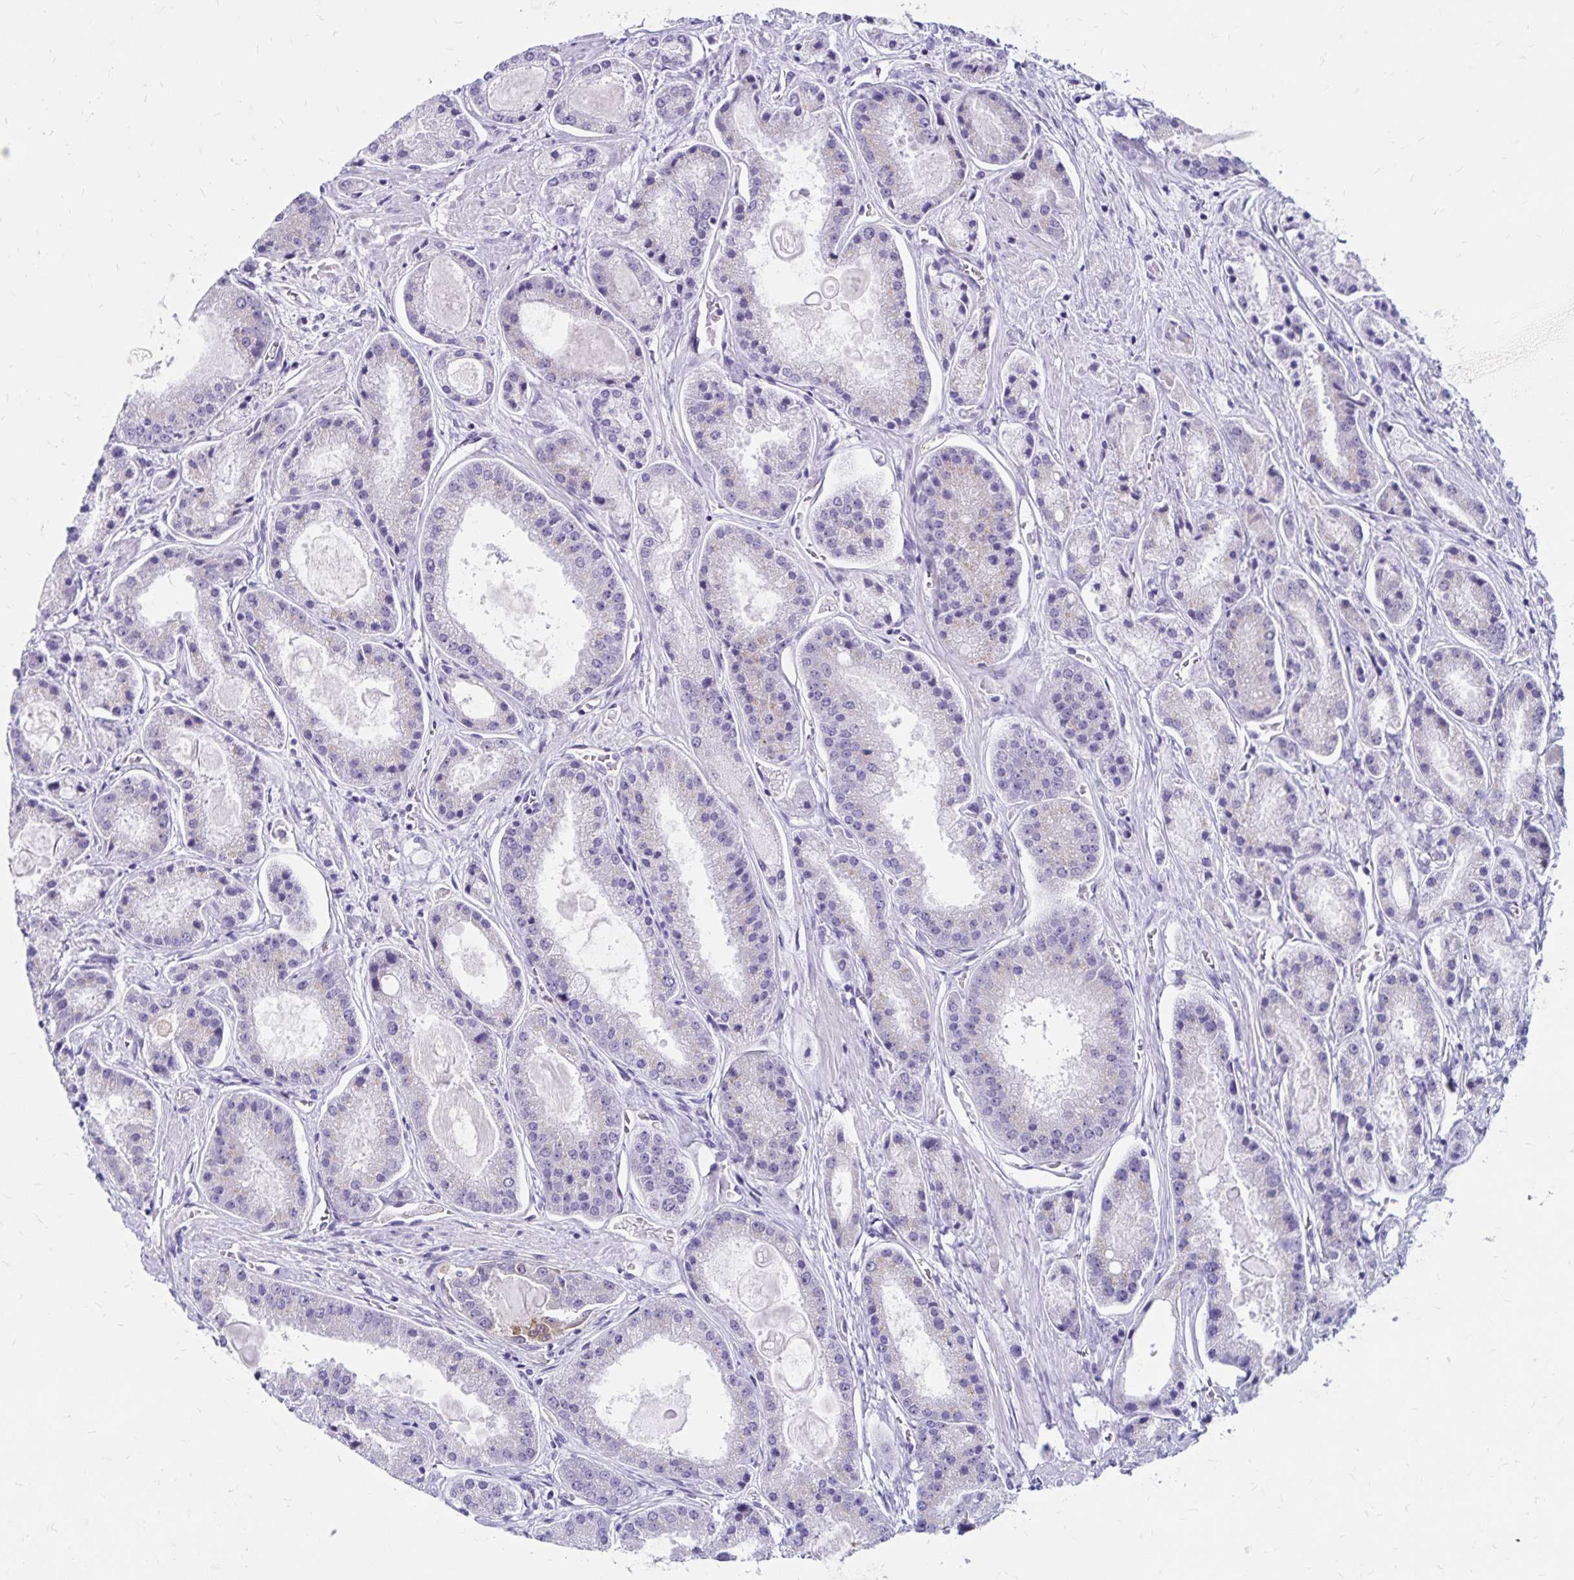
{"staining": {"intensity": "negative", "quantity": "none", "location": "none"}, "tissue": "prostate cancer", "cell_type": "Tumor cells", "image_type": "cancer", "snomed": [{"axis": "morphology", "description": "Adenocarcinoma, High grade"}, {"axis": "topography", "description": "Prostate"}], "caption": "A histopathology image of human prostate high-grade adenocarcinoma is negative for staining in tumor cells.", "gene": "TNS3", "patient": {"sex": "male", "age": 67}}